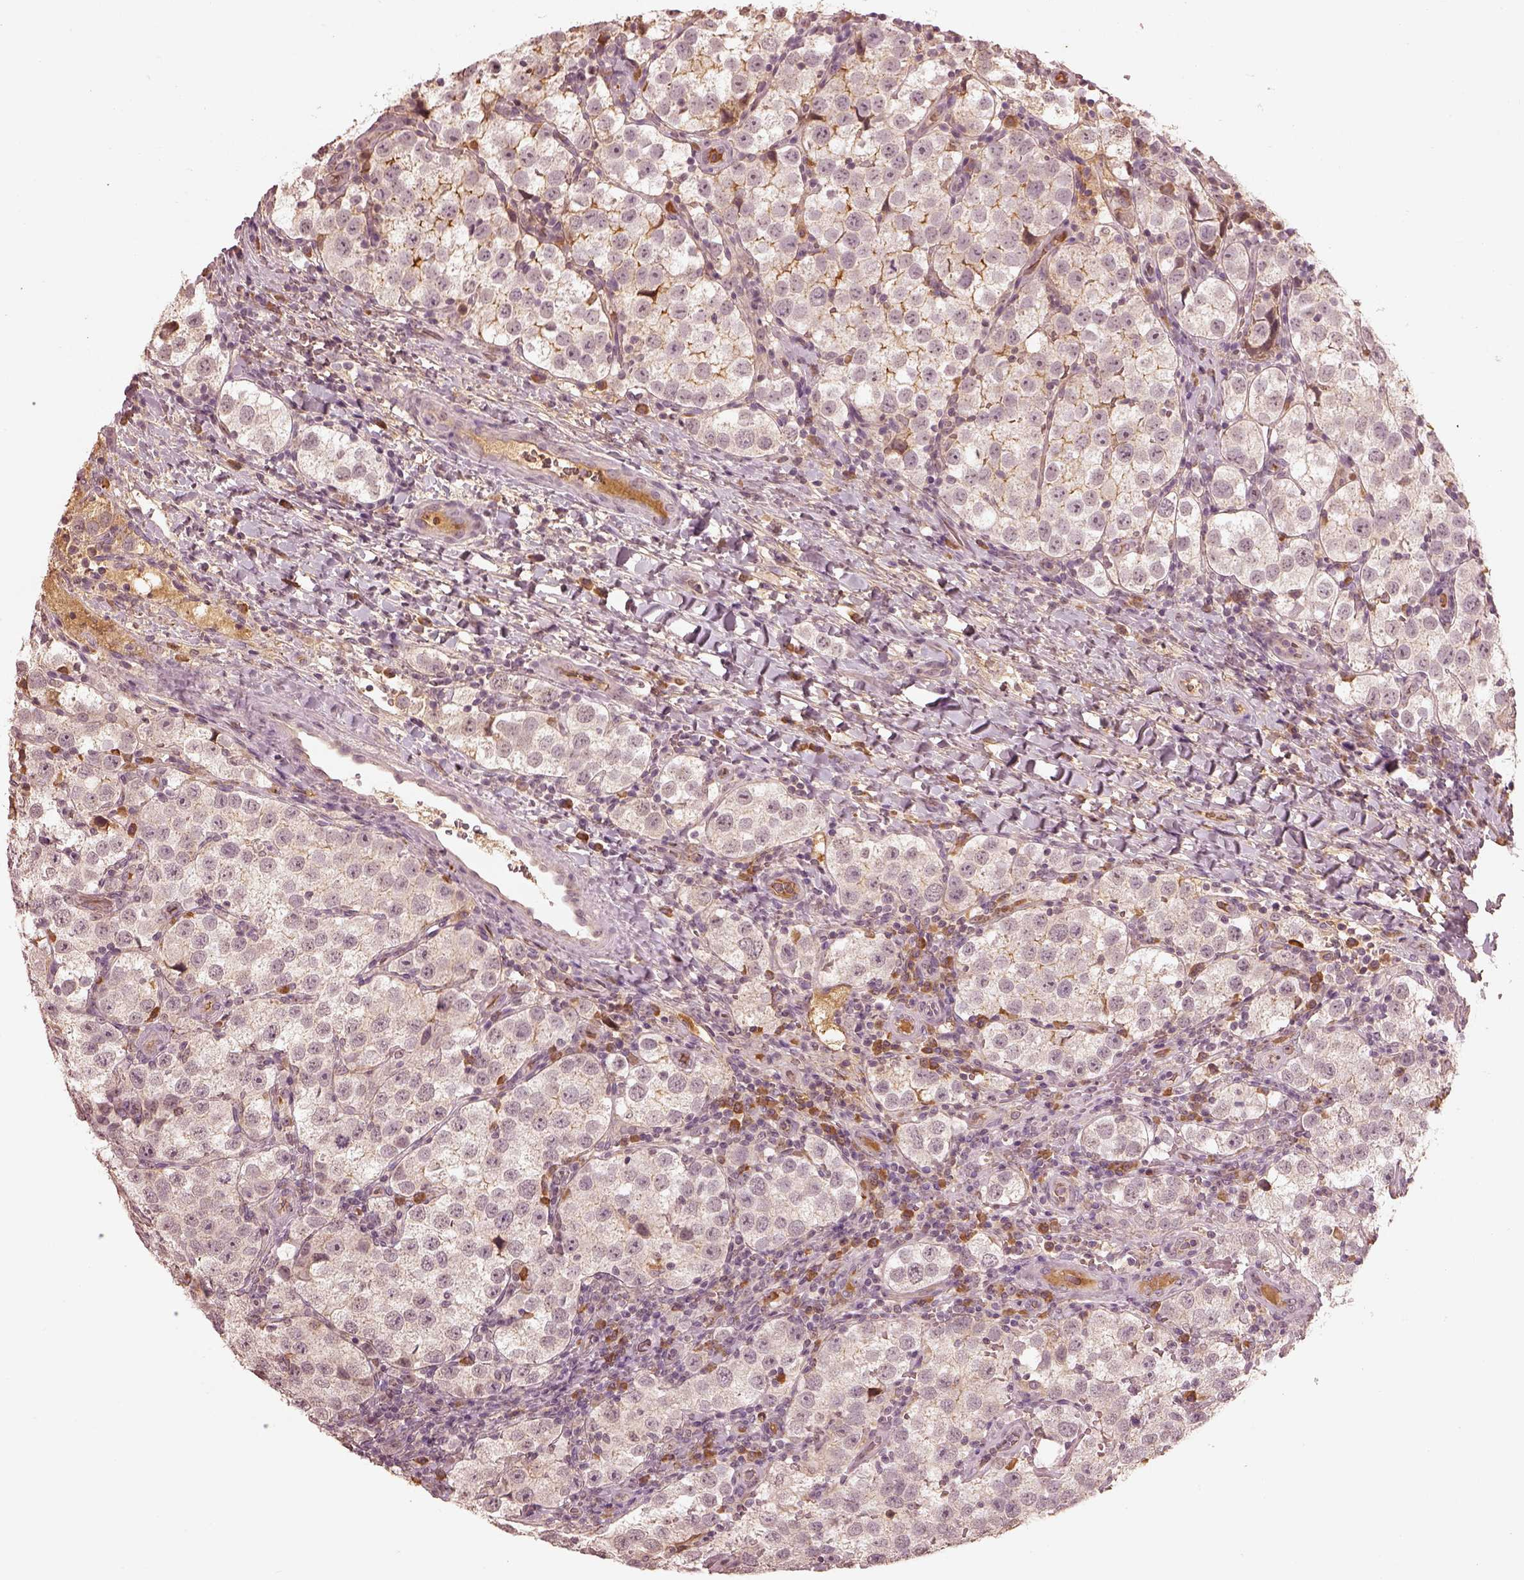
{"staining": {"intensity": "negative", "quantity": "none", "location": "none"}, "tissue": "testis cancer", "cell_type": "Tumor cells", "image_type": "cancer", "snomed": [{"axis": "morphology", "description": "Seminoma, NOS"}, {"axis": "topography", "description": "Testis"}], "caption": "Immunohistochemical staining of testis cancer (seminoma) exhibits no significant staining in tumor cells.", "gene": "CALR3", "patient": {"sex": "male", "age": 37}}